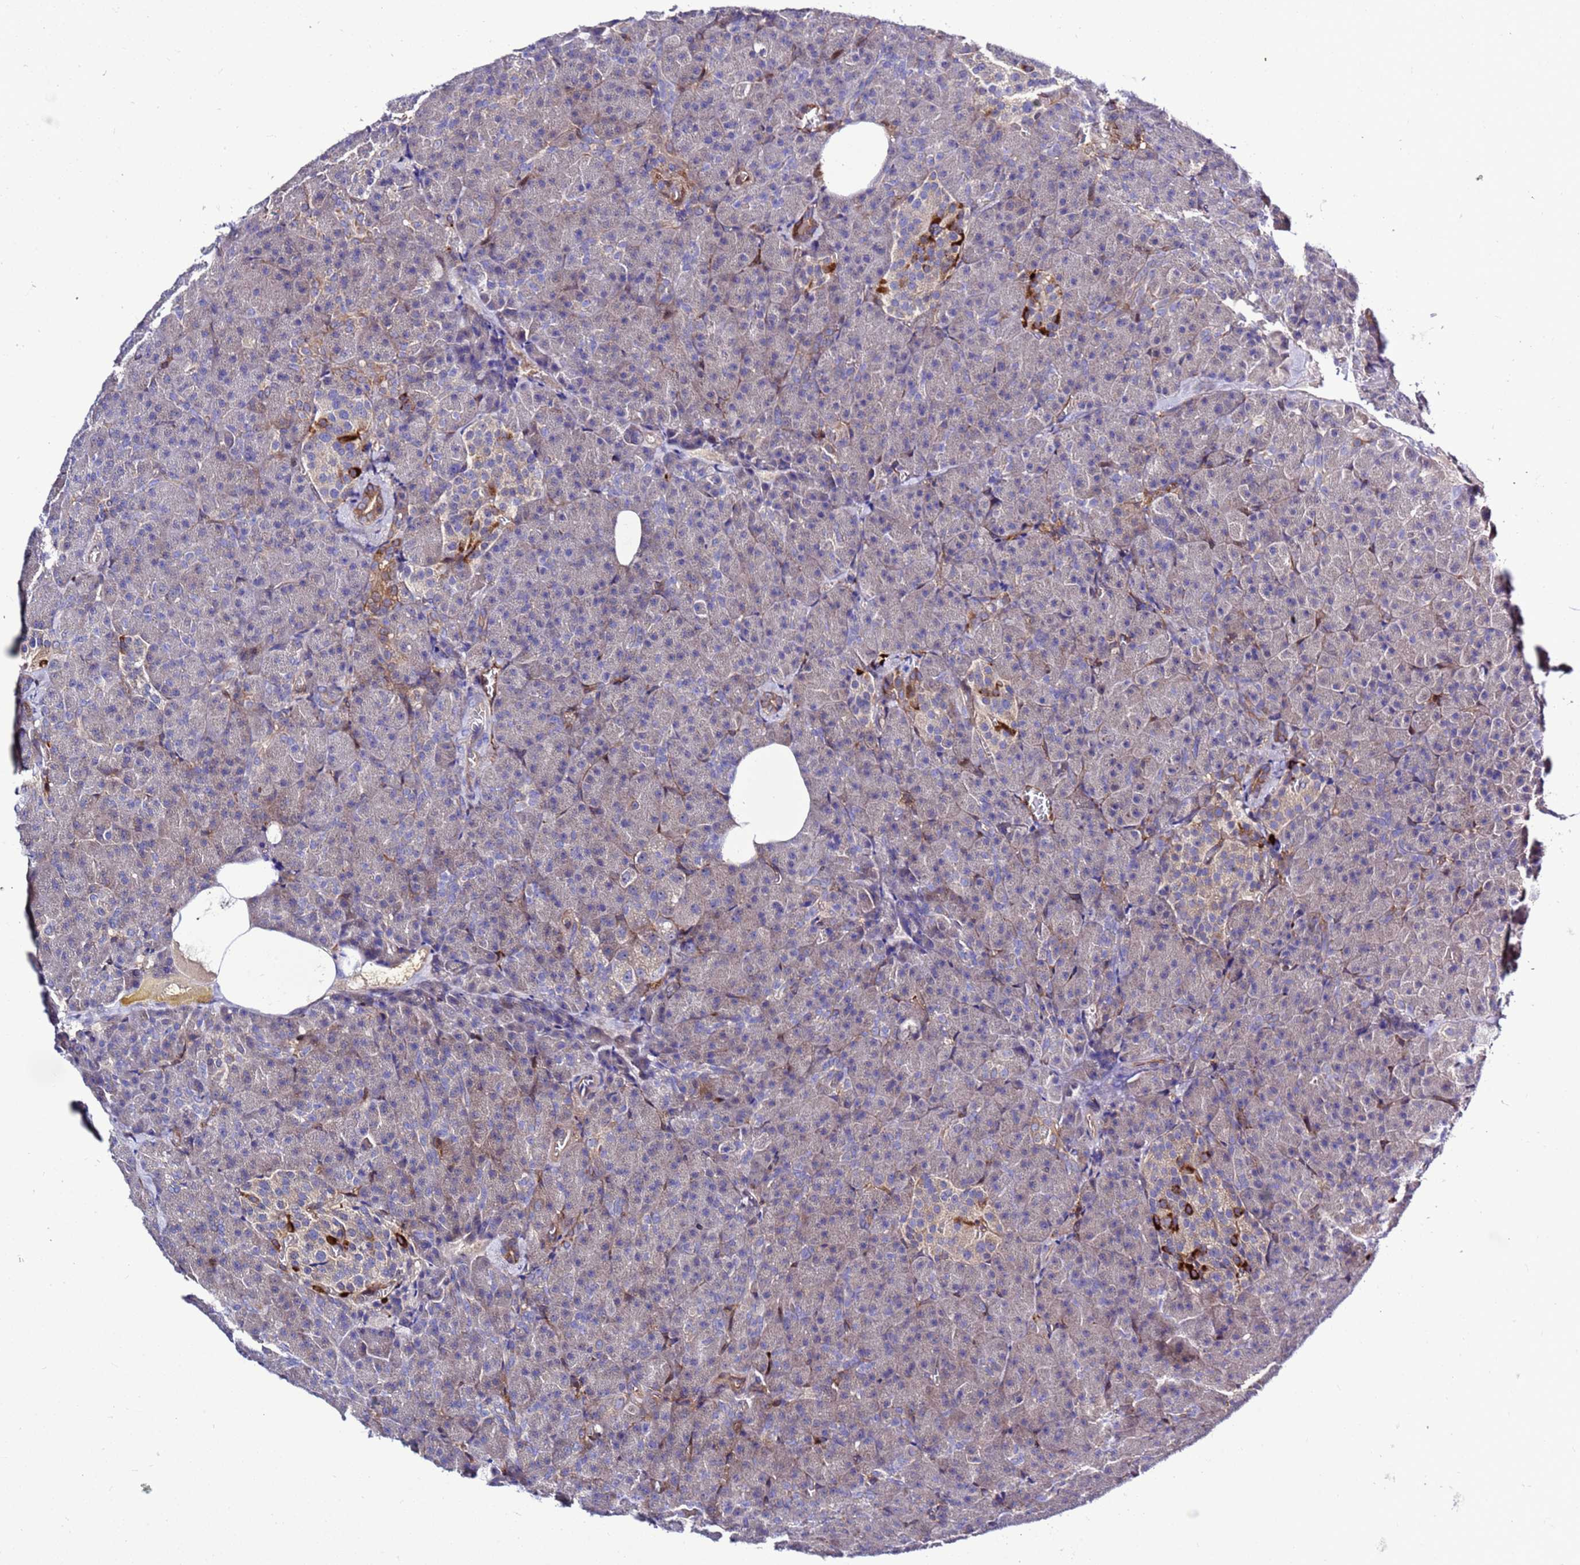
{"staining": {"intensity": "moderate", "quantity": "<25%", "location": "cytoplasmic/membranous"}, "tissue": "pancreas", "cell_type": "Exocrine glandular cells", "image_type": "normal", "snomed": [{"axis": "morphology", "description": "Normal tissue, NOS"}, {"axis": "topography", "description": "Pancreas"}], "caption": "Normal pancreas was stained to show a protein in brown. There is low levels of moderate cytoplasmic/membranous positivity in about <25% of exocrine glandular cells. Immunohistochemistry (ihc) stains the protein of interest in brown and the nuclei are stained blue.", "gene": "FOXRED1", "patient": {"sex": "female", "age": 74}}